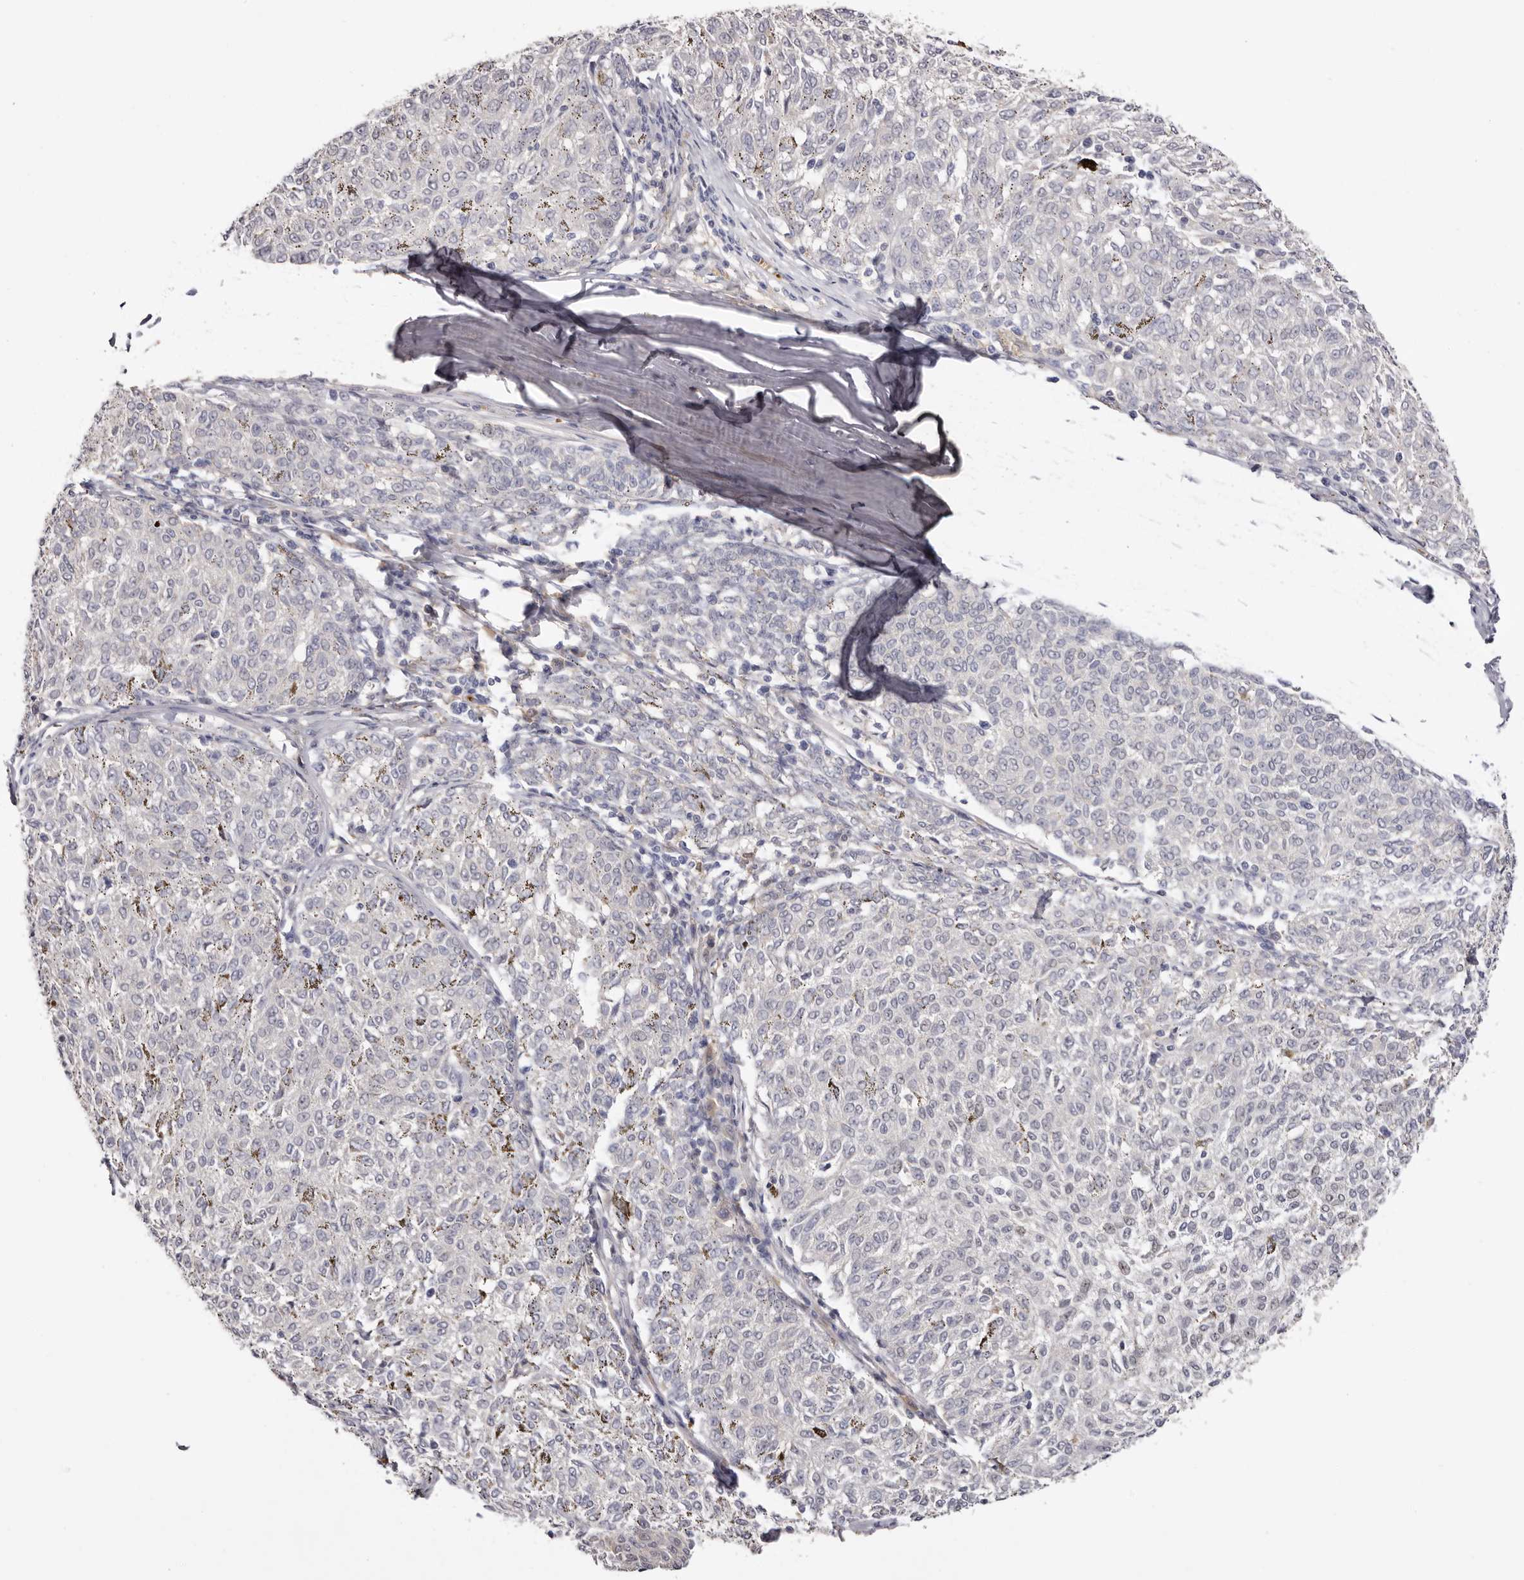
{"staining": {"intensity": "negative", "quantity": "none", "location": "none"}, "tissue": "melanoma", "cell_type": "Tumor cells", "image_type": "cancer", "snomed": [{"axis": "morphology", "description": "Malignant melanoma, NOS"}, {"axis": "topography", "description": "Skin"}], "caption": "DAB immunohistochemical staining of human melanoma reveals no significant positivity in tumor cells.", "gene": "LMLN", "patient": {"sex": "female", "age": 72}}